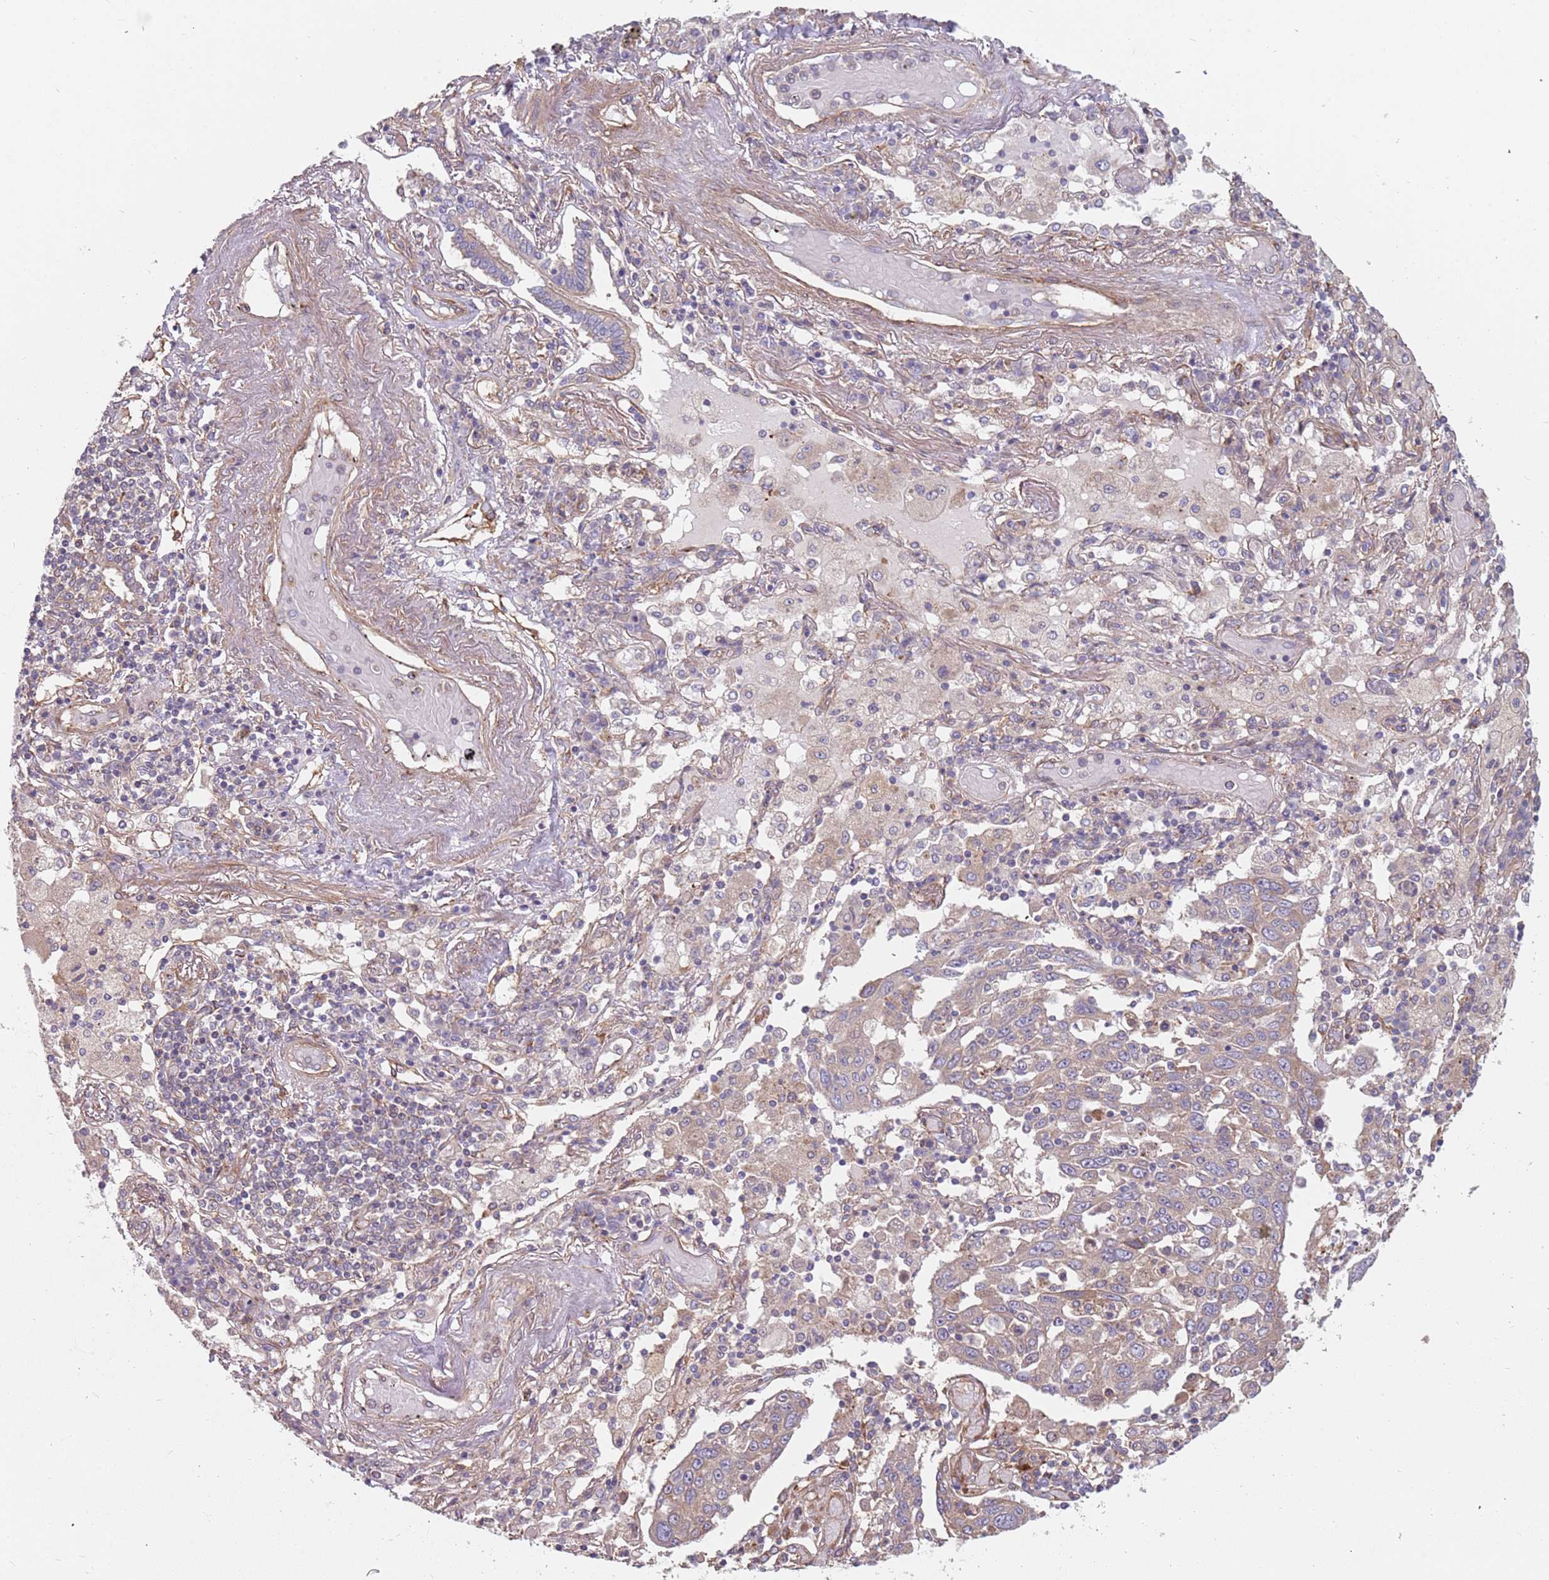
{"staining": {"intensity": "negative", "quantity": "none", "location": "none"}, "tissue": "lung cancer", "cell_type": "Tumor cells", "image_type": "cancer", "snomed": [{"axis": "morphology", "description": "Squamous cell carcinoma, NOS"}, {"axis": "topography", "description": "Lung"}], "caption": "Immunohistochemistry of squamous cell carcinoma (lung) reveals no expression in tumor cells. (Immunohistochemistry, brightfield microscopy, high magnification).", "gene": "SPDL1", "patient": {"sex": "male", "age": 65}}